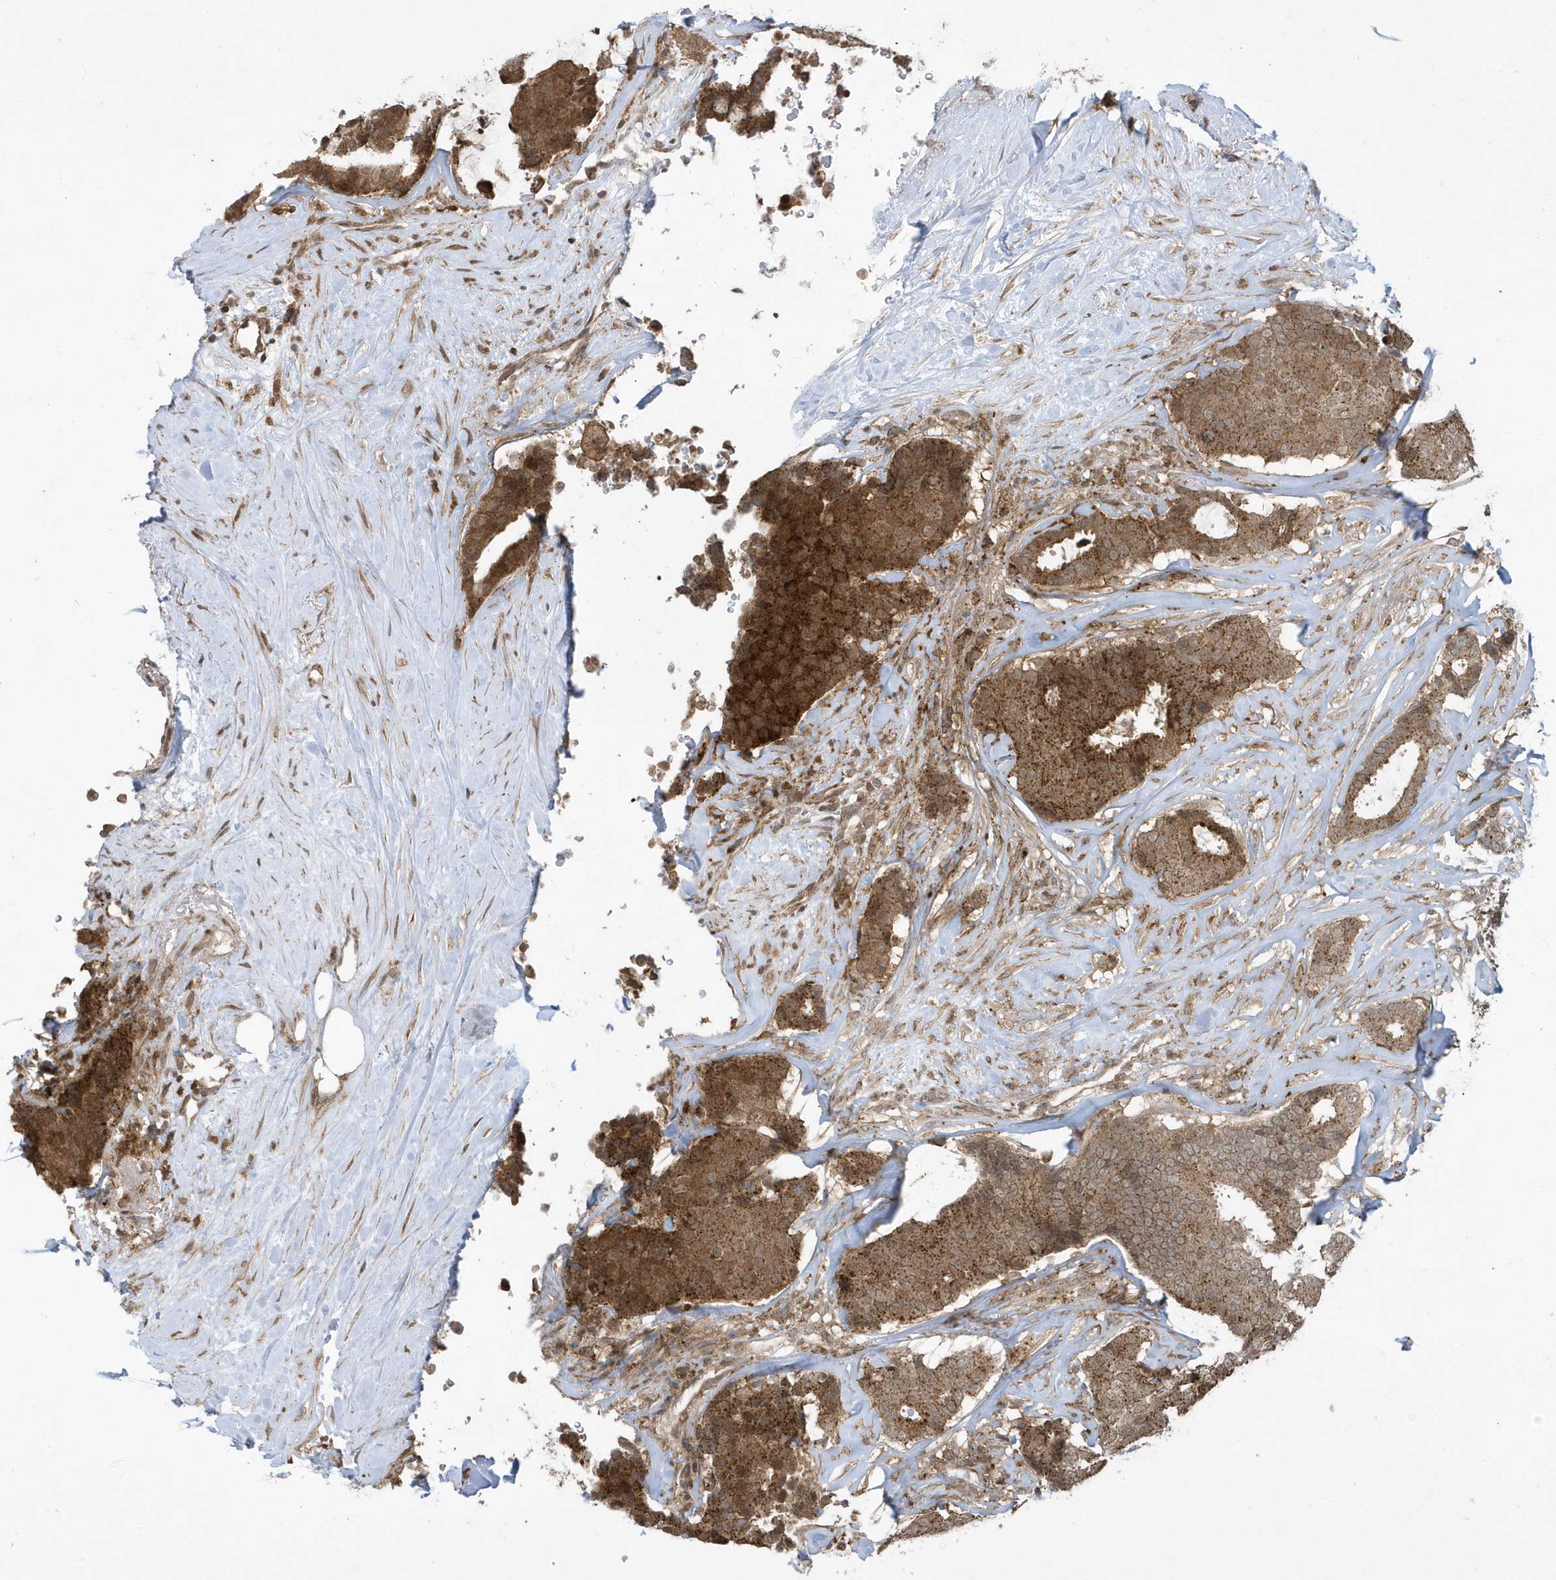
{"staining": {"intensity": "moderate", "quantity": ">75%", "location": "cytoplasmic/membranous"}, "tissue": "breast cancer", "cell_type": "Tumor cells", "image_type": "cancer", "snomed": [{"axis": "morphology", "description": "Duct carcinoma"}, {"axis": "topography", "description": "Breast"}], "caption": "Protein analysis of infiltrating ductal carcinoma (breast) tissue demonstrates moderate cytoplasmic/membranous staining in about >75% of tumor cells. The staining was performed using DAB (3,3'-diaminobenzidine), with brown indicating positive protein expression. Nuclei are stained blue with hematoxylin.", "gene": "STAMBP", "patient": {"sex": "female", "age": 75}}